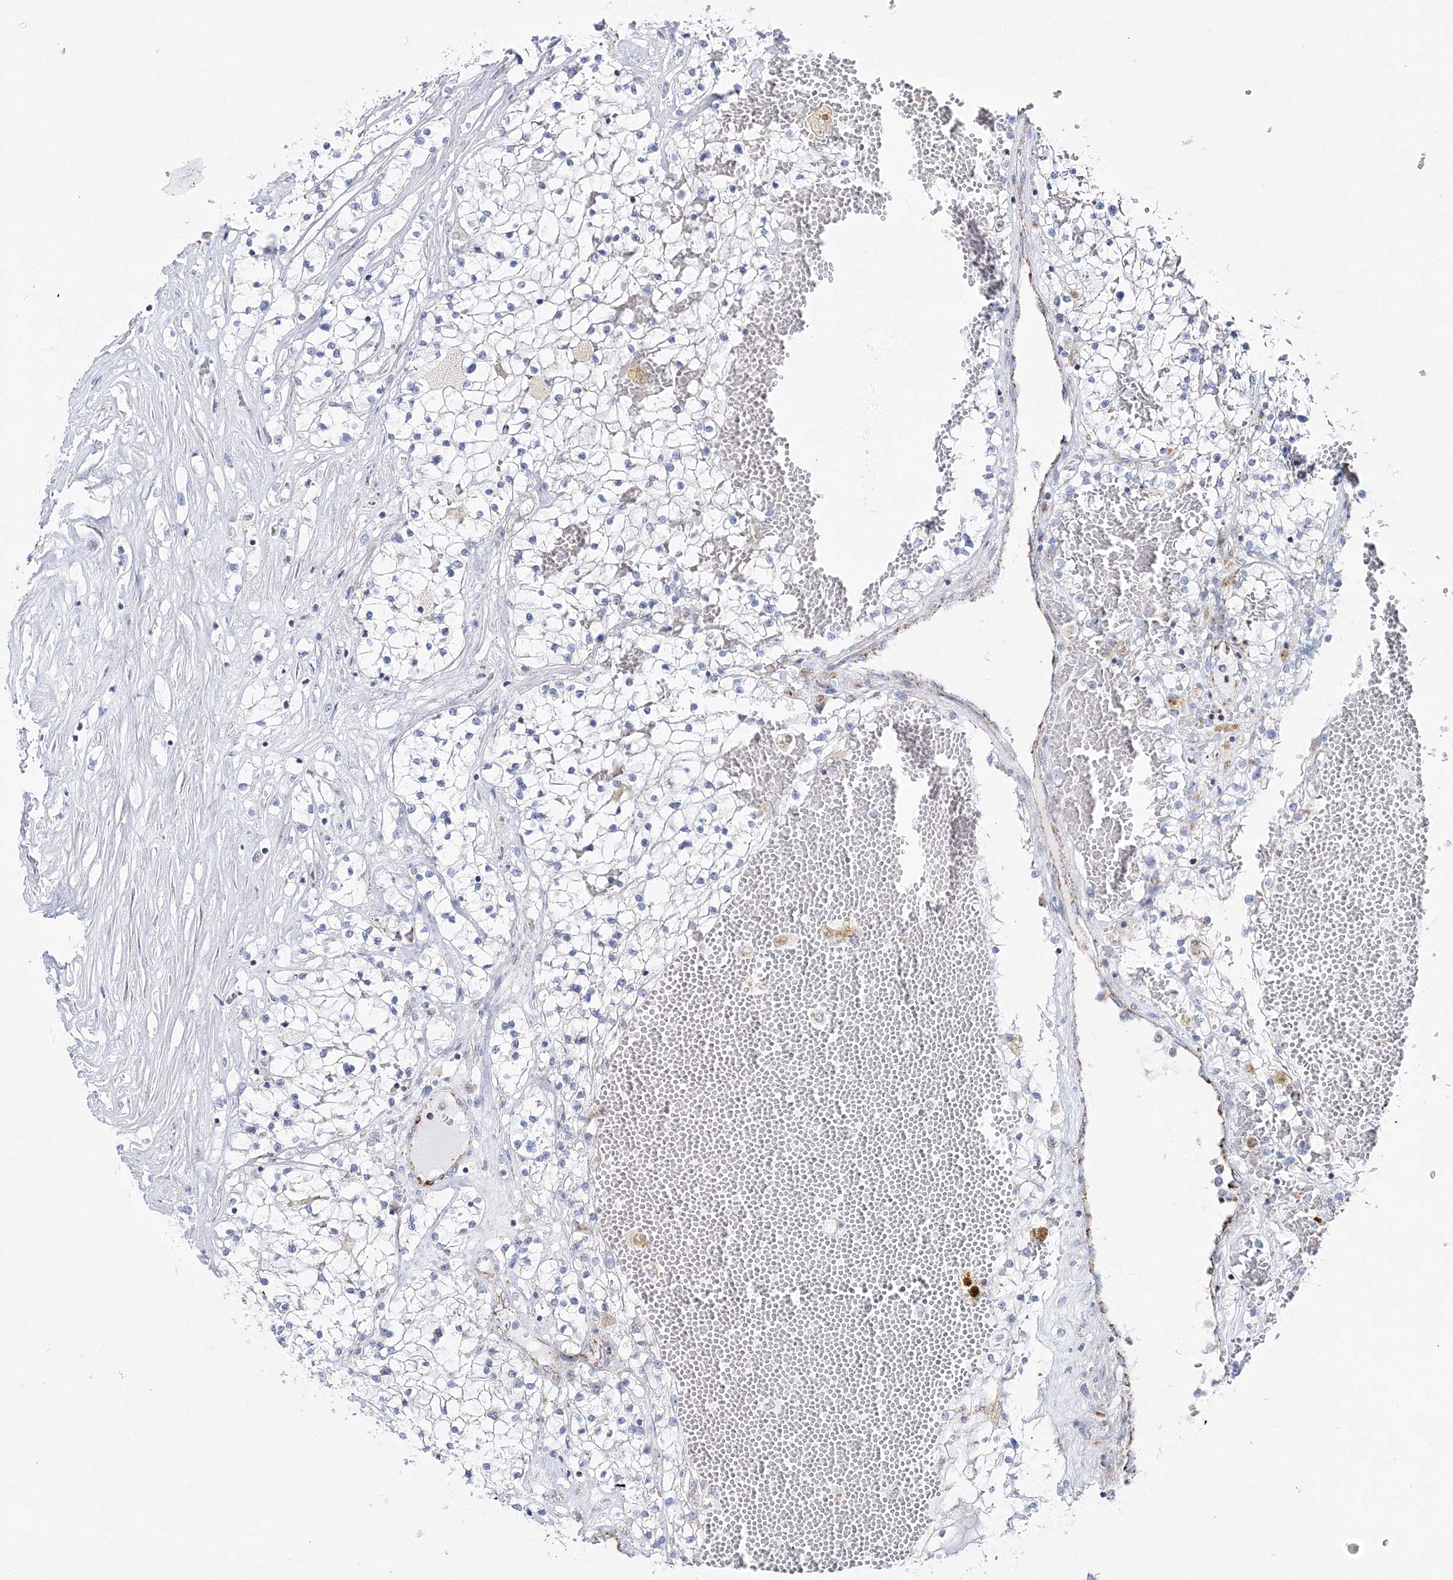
{"staining": {"intensity": "negative", "quantity": "none", "location": "none"}, "tissue": "renal cancer", "cell_type": "Tumor cells", "image_type": "cancer", "snomed": [{"axis": "morphology", "description": "Normal tissue, NOS"}, {"axis": "morphology", "description": "Adenocarcinoma, NOS"}, {"axis": "topography", "description": "Kidney"}], "caption": "A micrograph of renal cancer (adenocarcinoma) stained for a protein reveals no brown staining in tumor cells.", "gene": "HIBCH", "patient": {"sex": "male", "age": 68}}